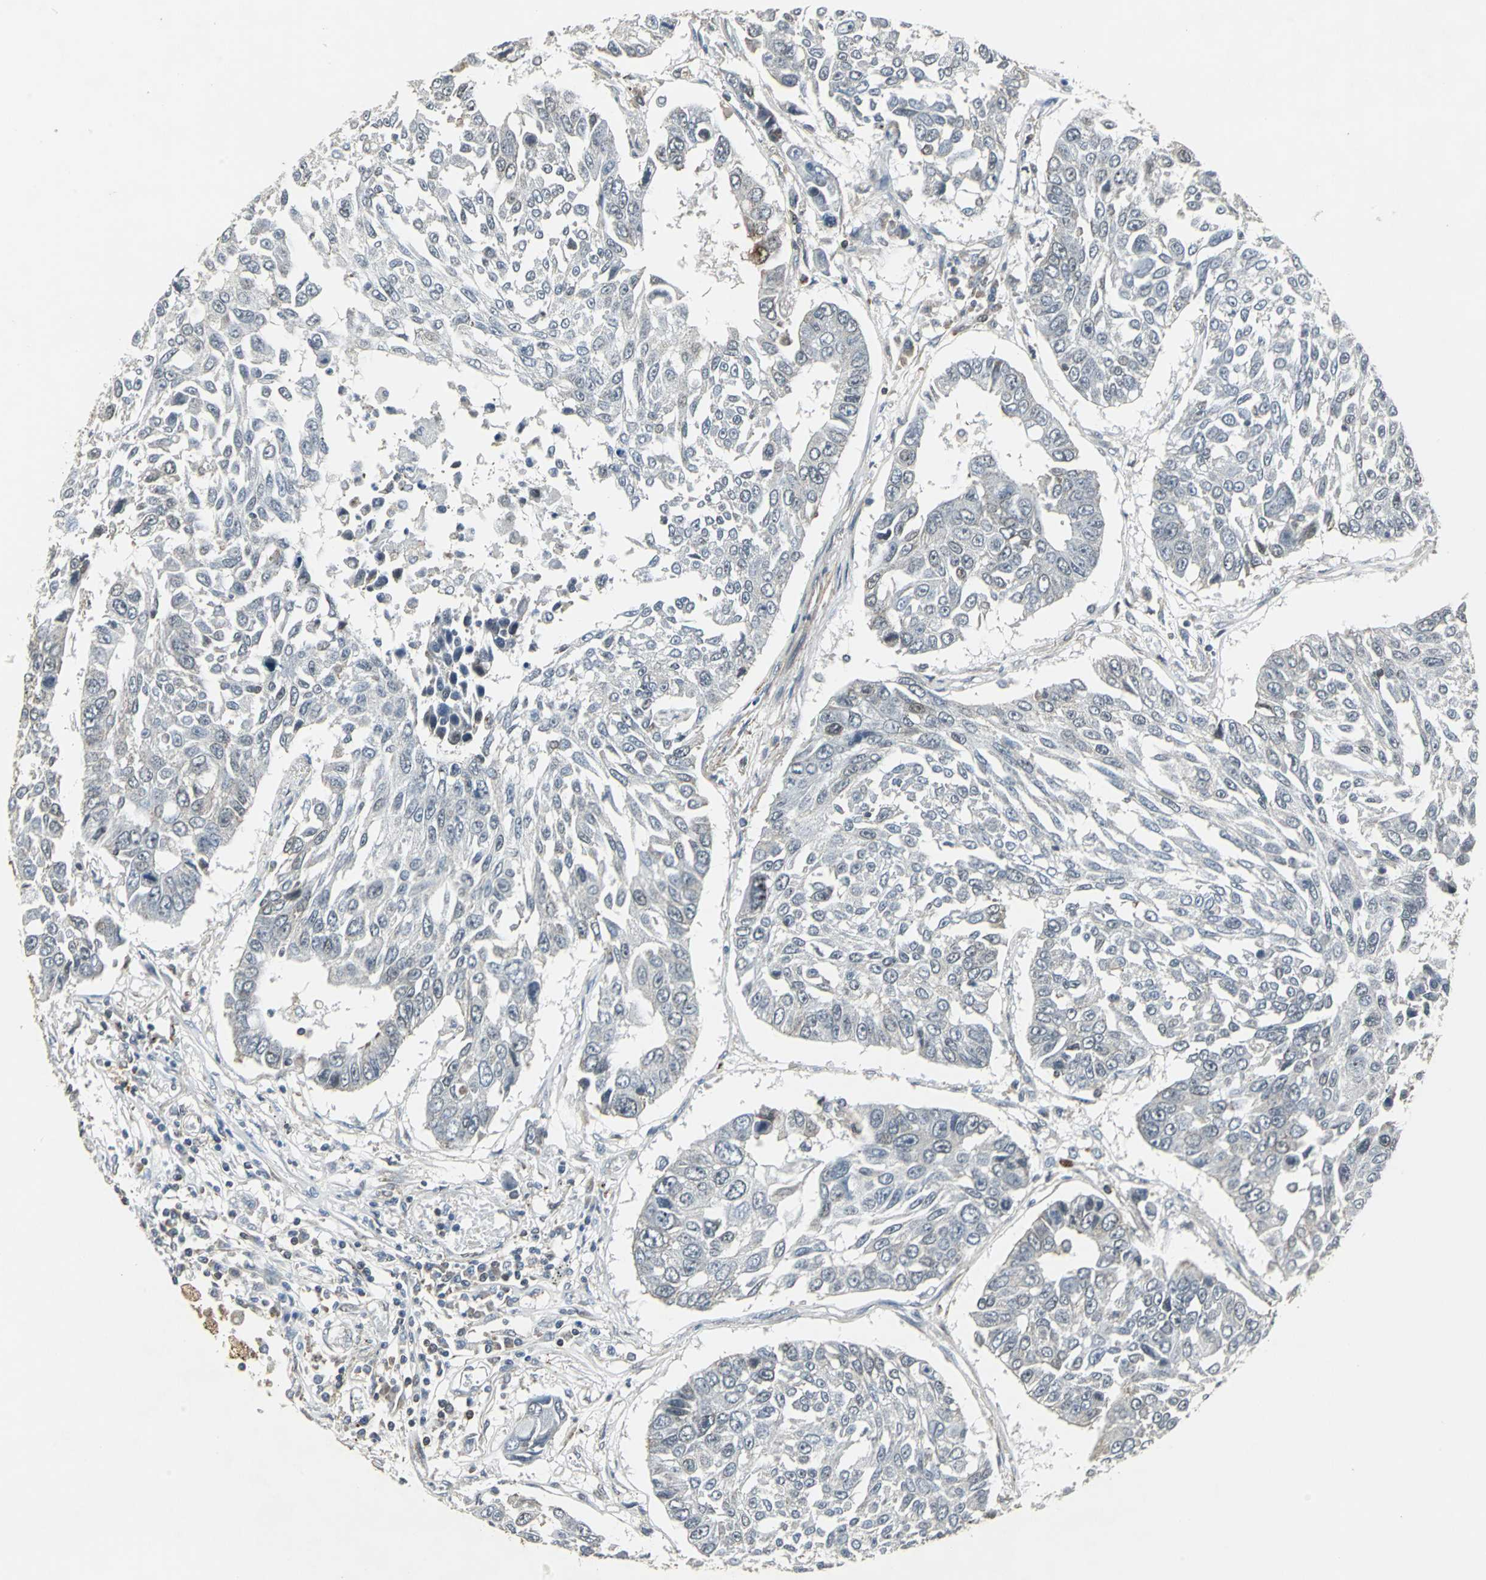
{"staining": {"intensity": "negative", "quantity": "none", "location": "none"}, "tissue": "lung cancer", "cell_type": "Tumor cells", "image_type": "cancer", "snomed": [{"axis": "morphology", "description": "Squamous cell carcinoma, NOS"}, {"axis": "topography", "description": "Lung"}], "caption": "The immunohistochemistry (IHC) micrograph has no significant staining in tumor cells of squamous cell carcinoma (lung) tissue. (DAB immunohistochemistry (IHC) with hematoxylin counter stain).", "gene": "DNAJB4", "patient": {"sex": "male", "age": 71}}